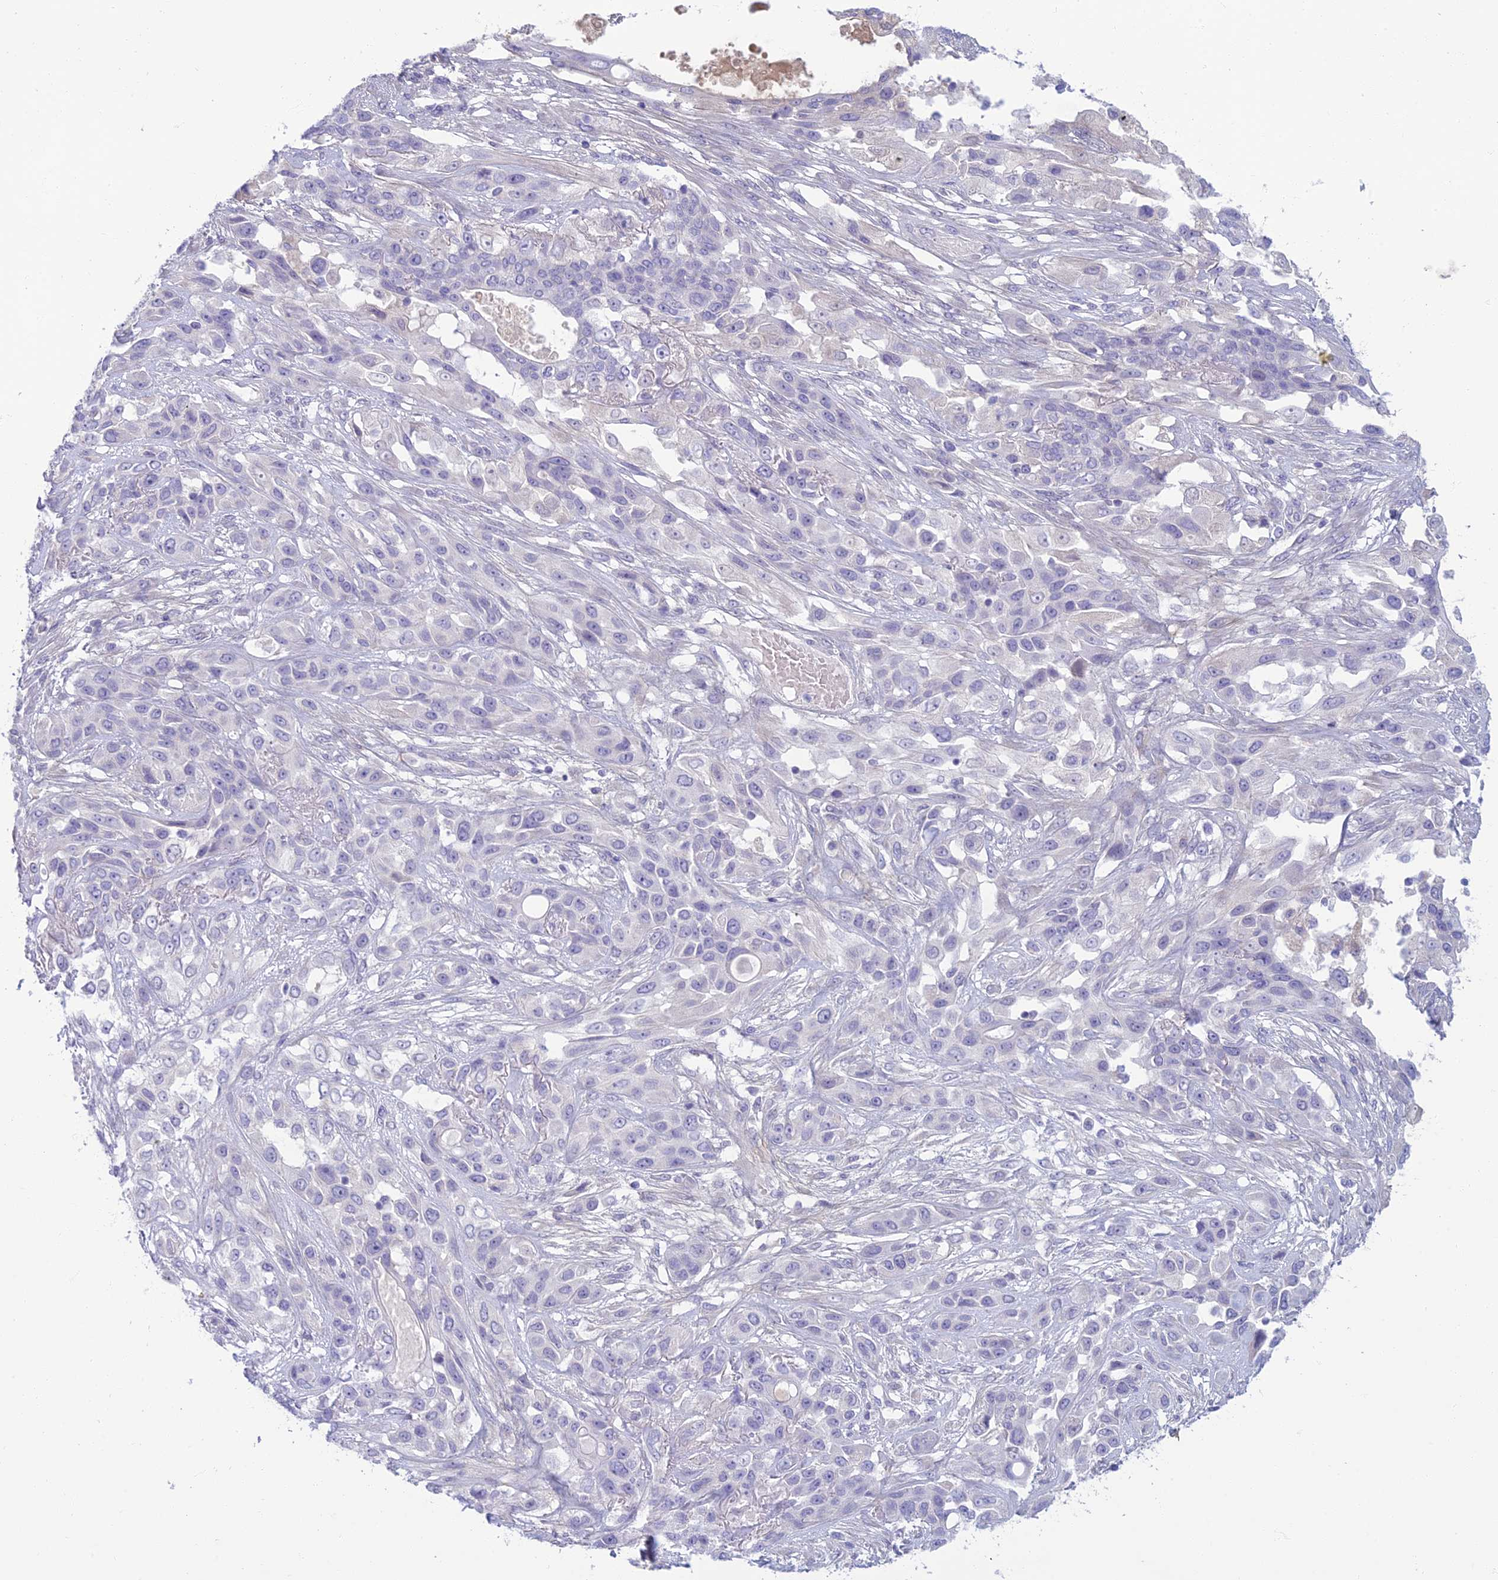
{"staining": {"intensity": "negative", "quantity": "none", "location": "none"}, "tissue": "lung cancer", "cell_type": "Tumor cells", "image_type": "cancer", "snomed": [{"axis": "morphology", "description": "Squamous cell carcinoma, NOS"}, {"axis": "topography", "description": "Lung"}], "caption": "This is an IHC image of human lung cancer (squamous cell carcinoma). There is no staining in tumor cells.", "gene": "SLC25A41", "patient": {"sex": "female", "age": 70}}